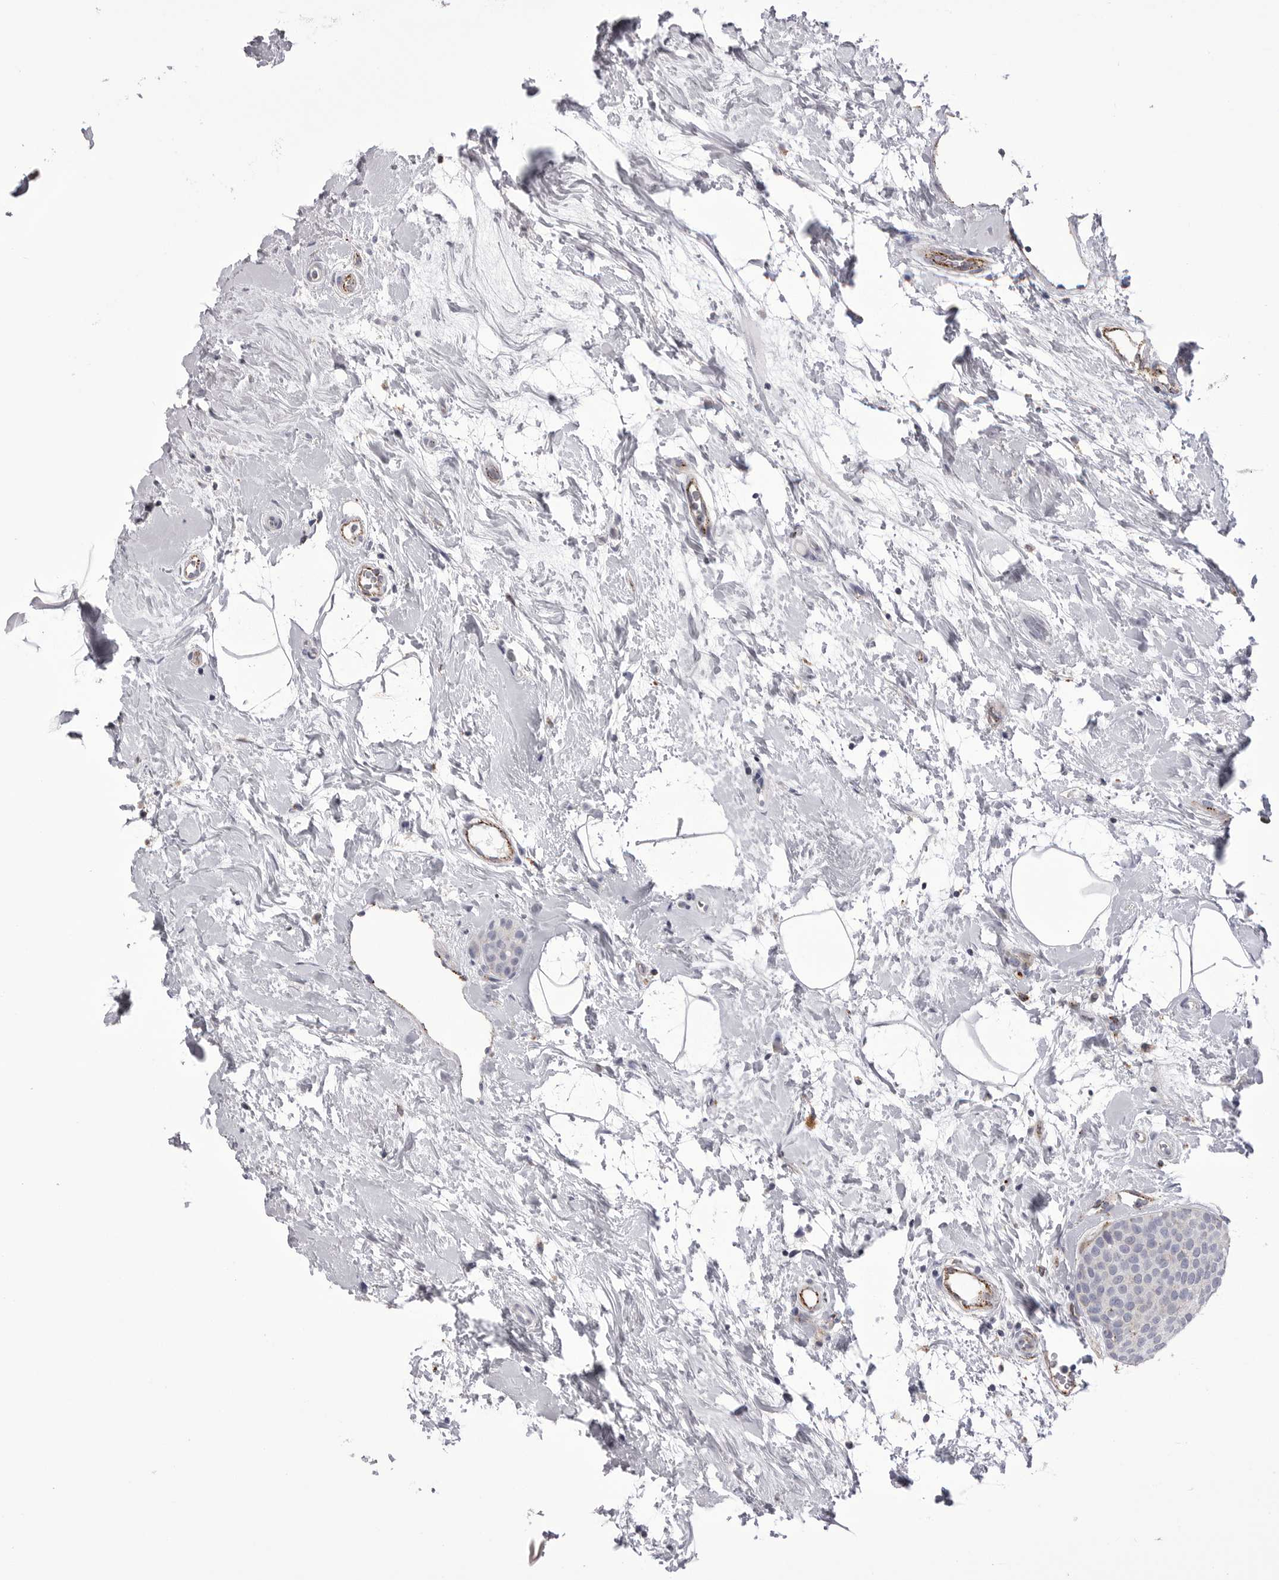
{"staining": {"intensity": "weak", "quantity": "<25%", "location": "cytoplasmic/membranous"}, "tissue": "breast cancer", "cell_type": "Tumor cells", "image_type": "cancer", "snomed": [{"axis": "morphology", "description": "Lobular carcinoma, in situ"}, {"axis": "morphology", "description": "Lobular carcinoma"}, {"axis": "topography", "description": "Breast"}], "caption": "This image is of lobular carcinoma in situ (breast) stained with immunohistochemistry to label a protein in brown with the nuclei are counter-stained blue. There is no expression in tumor cells.", "gene": "PSPN", "patient": {"sex": "female", "age": 41}}